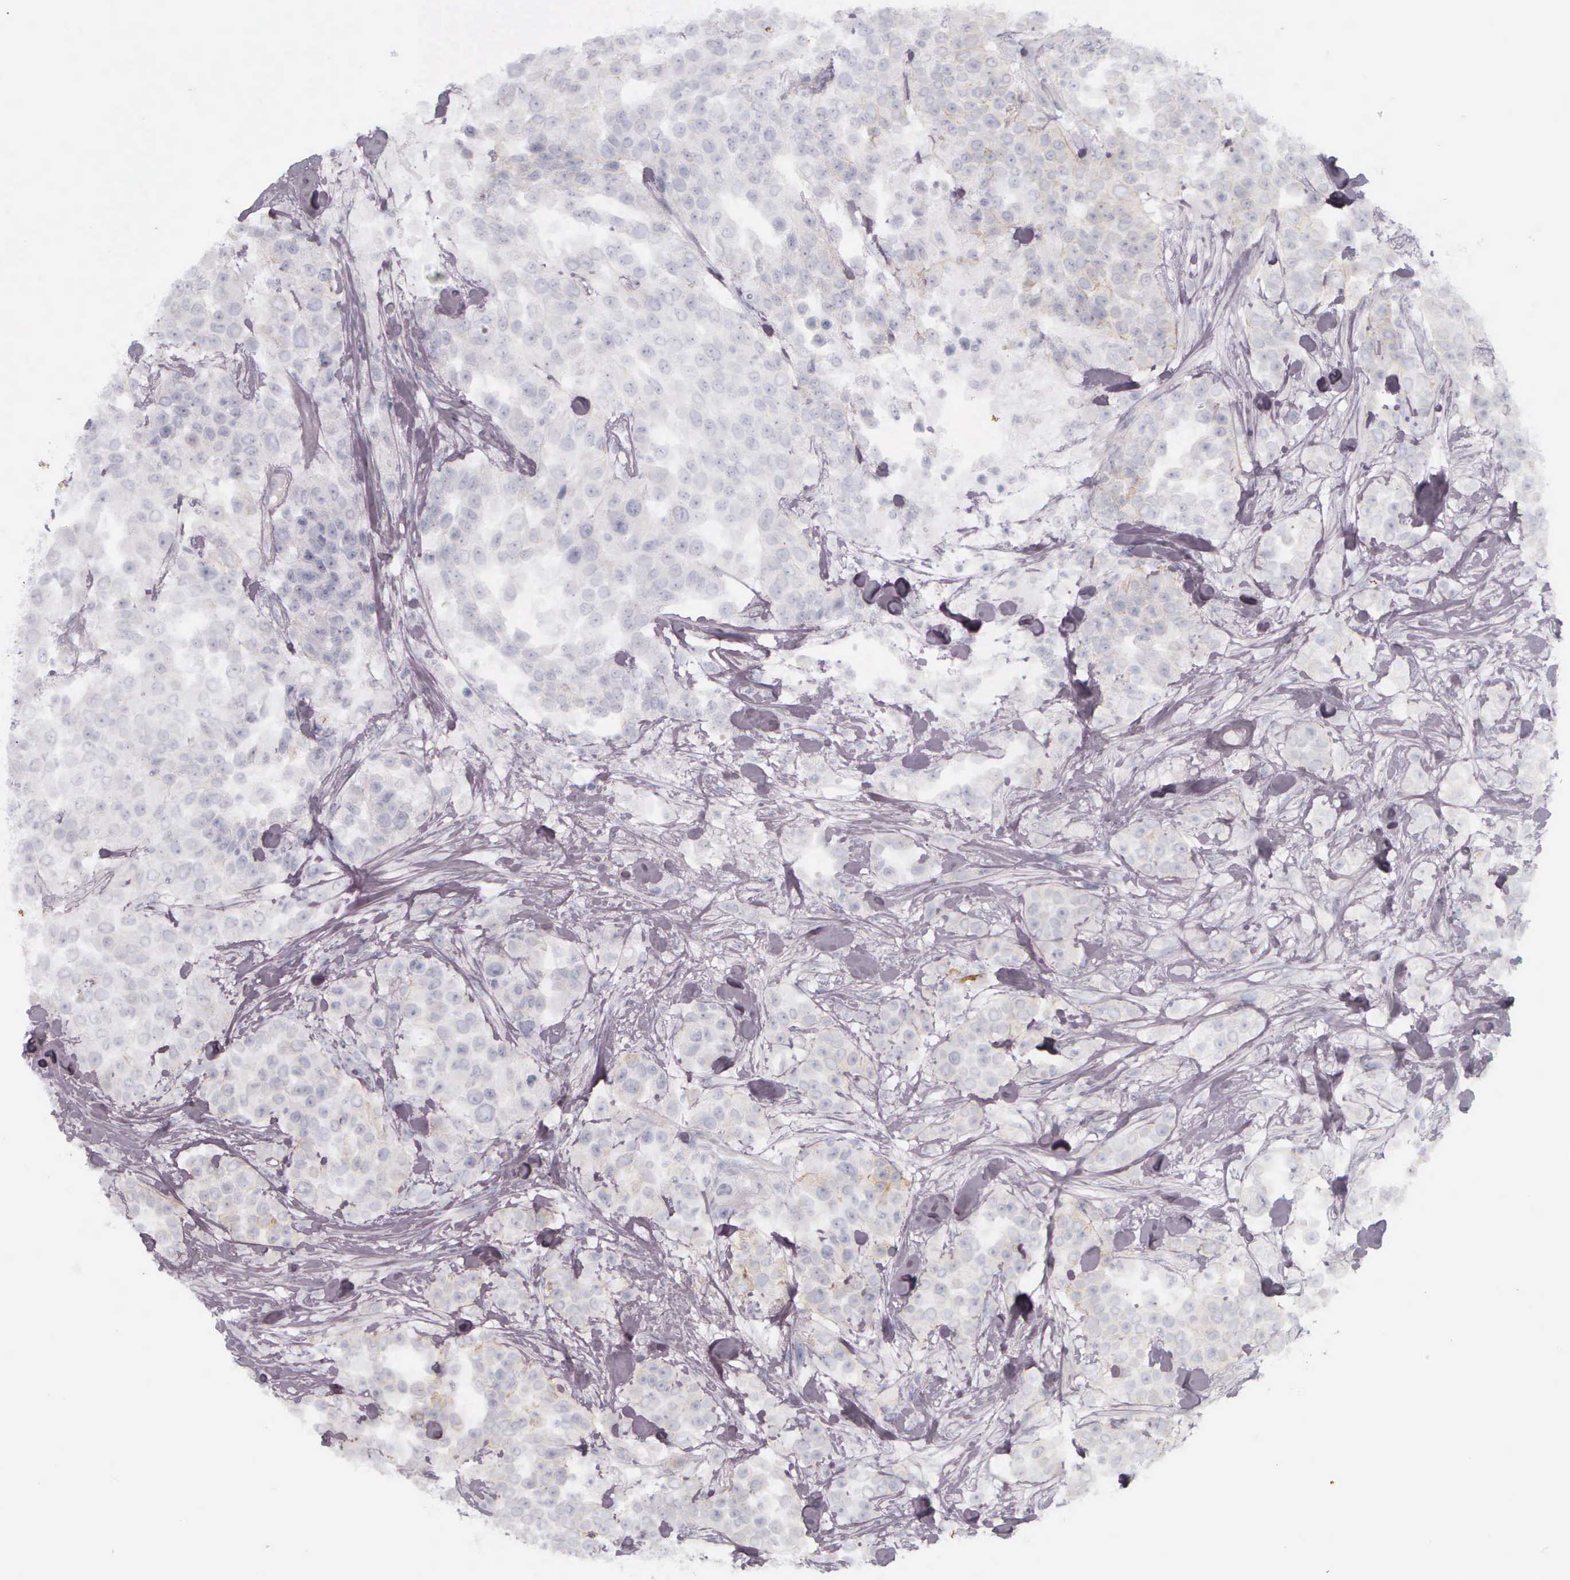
{"staining": {"intensity": "negative", "quantity": "none", "location": "none"}, "tissue": "urothelial cancer", "cell_type": "Tumor cells", "image_type": "cancer", "snomed": [{"axis": "morphology", "description": "Urothelial carcinoma, High grade"}, {"axis": "topography", "description": "Urinary bladder"}], "caption": "Tumor cells show no significant expression in urothelial cancer.", "gene": "KRT14", "patient": {"sex": "female", "age": 80}}